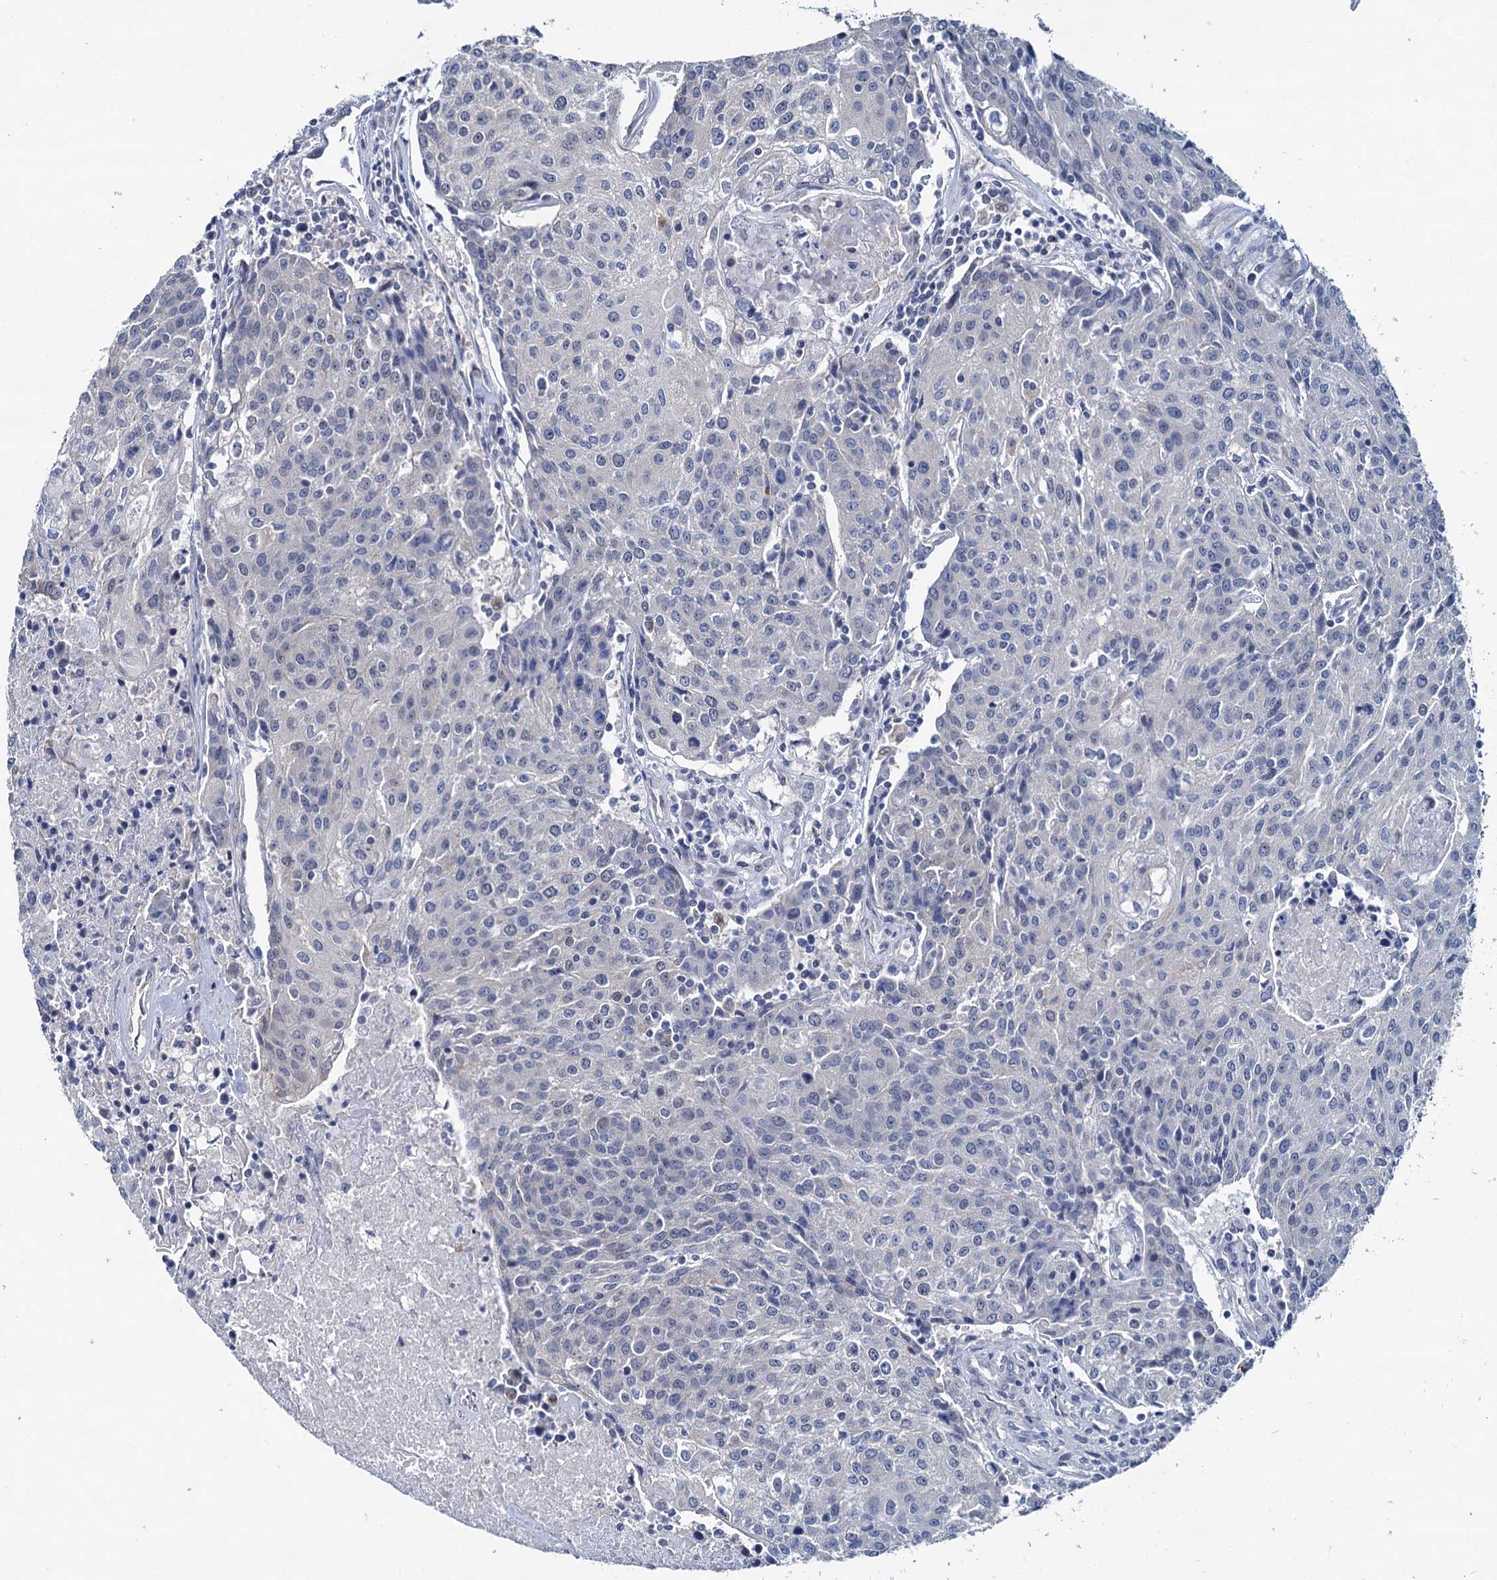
{"staining": {"intensity": "negative", "quantity": "none", "location": "none"}, "tissue": "urothelial cancer", "cell_type": "Tumor cells", "image_type": "cancer", "snomed": [{"axis": "morphology", "description": "Urothelial carcinoma, High grade"}, {"axis": "topography", "description": "Urinary bladder"}], "caption": "Micrograph shows no significant protein expression in tumor cells of high-grade urothelial carcinoma. (IHC, brightfield microscopy, high magnification).", "gene": "MIOX", "patient": {"sex": "female", "age": 85}}